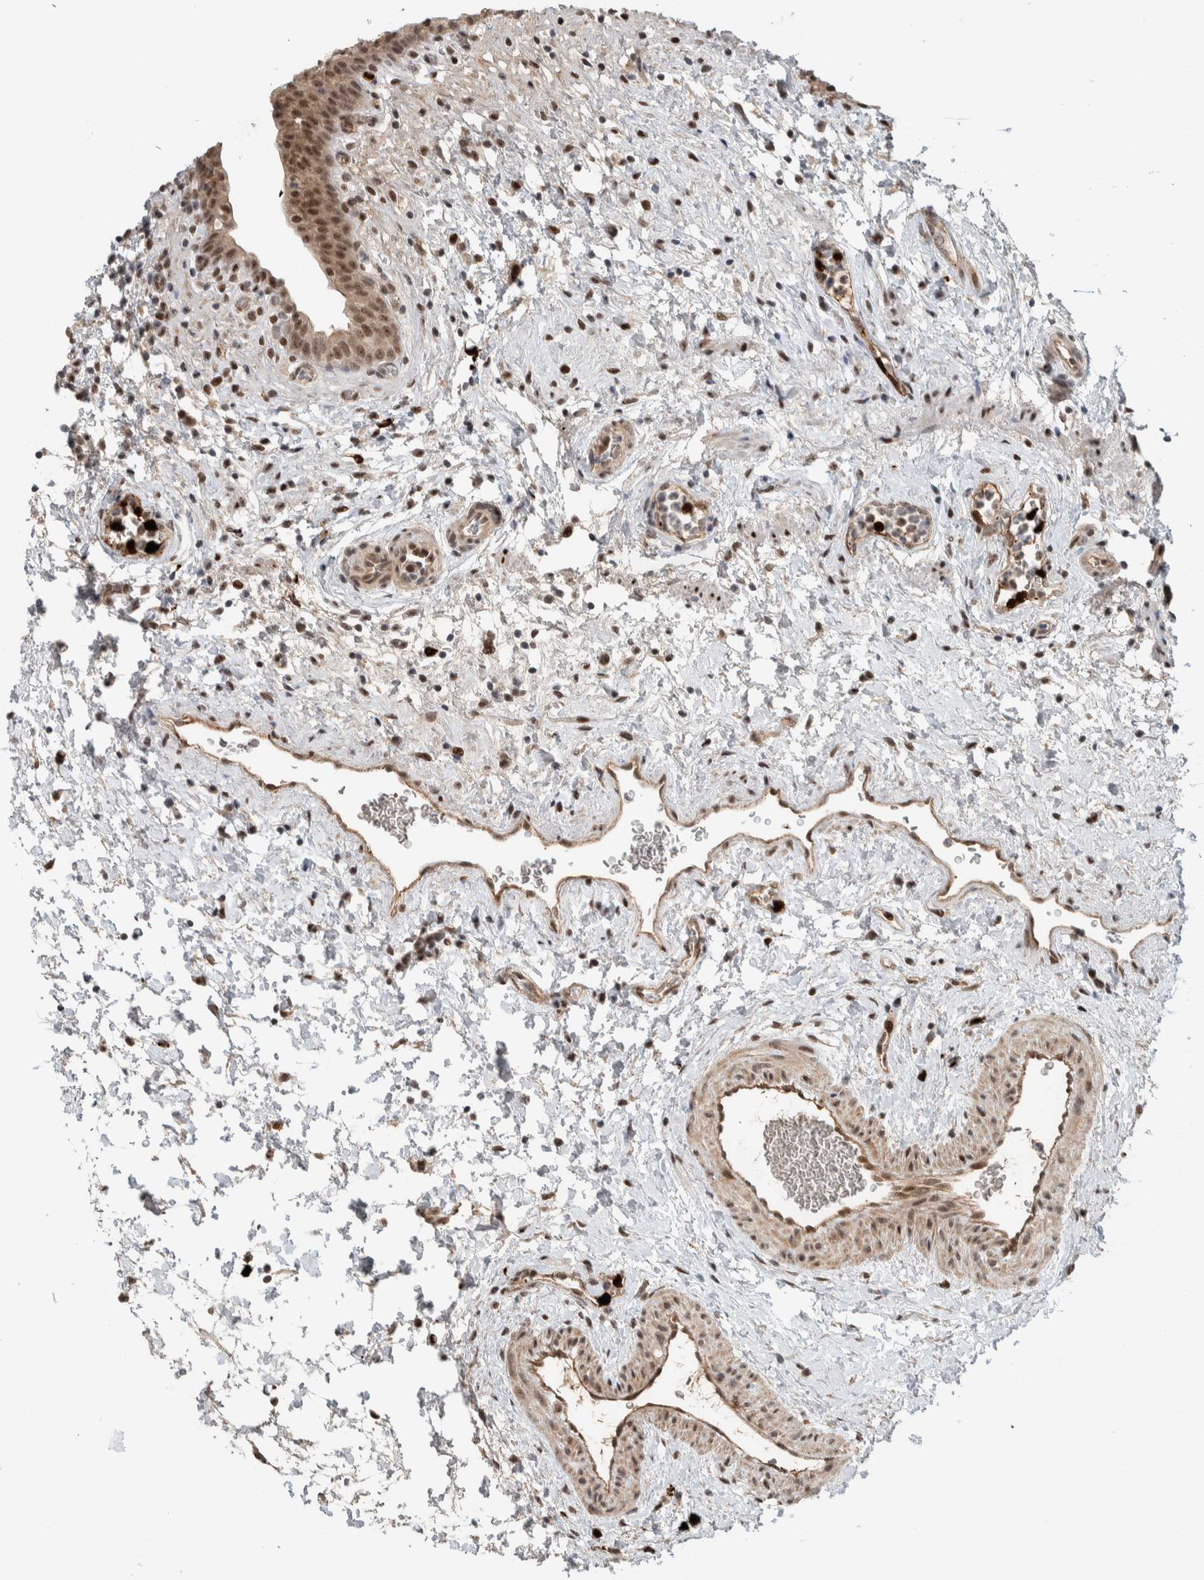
{"staining": {"intensity": "moderate", "quantity": ">75%", "location": "cytoplasmic/membranous,nuclear"}, "tissue": "urinary bladder", "cell_type": "Urothelial cells", "image_type": "normal", "snomed": [{"axis": "morphology", "description": "Normal tissue, NOS"}, {"axis": "topography", "description": "Urinary bladder"}], "caption": "A brown stain shows moderate cytoplasmic/membranous,nuclear positivity of a protein in urothelial cells of normal human urinary bladder.", "gene": "ZFP91", "patient": {"sex": "male", "age": 37}}